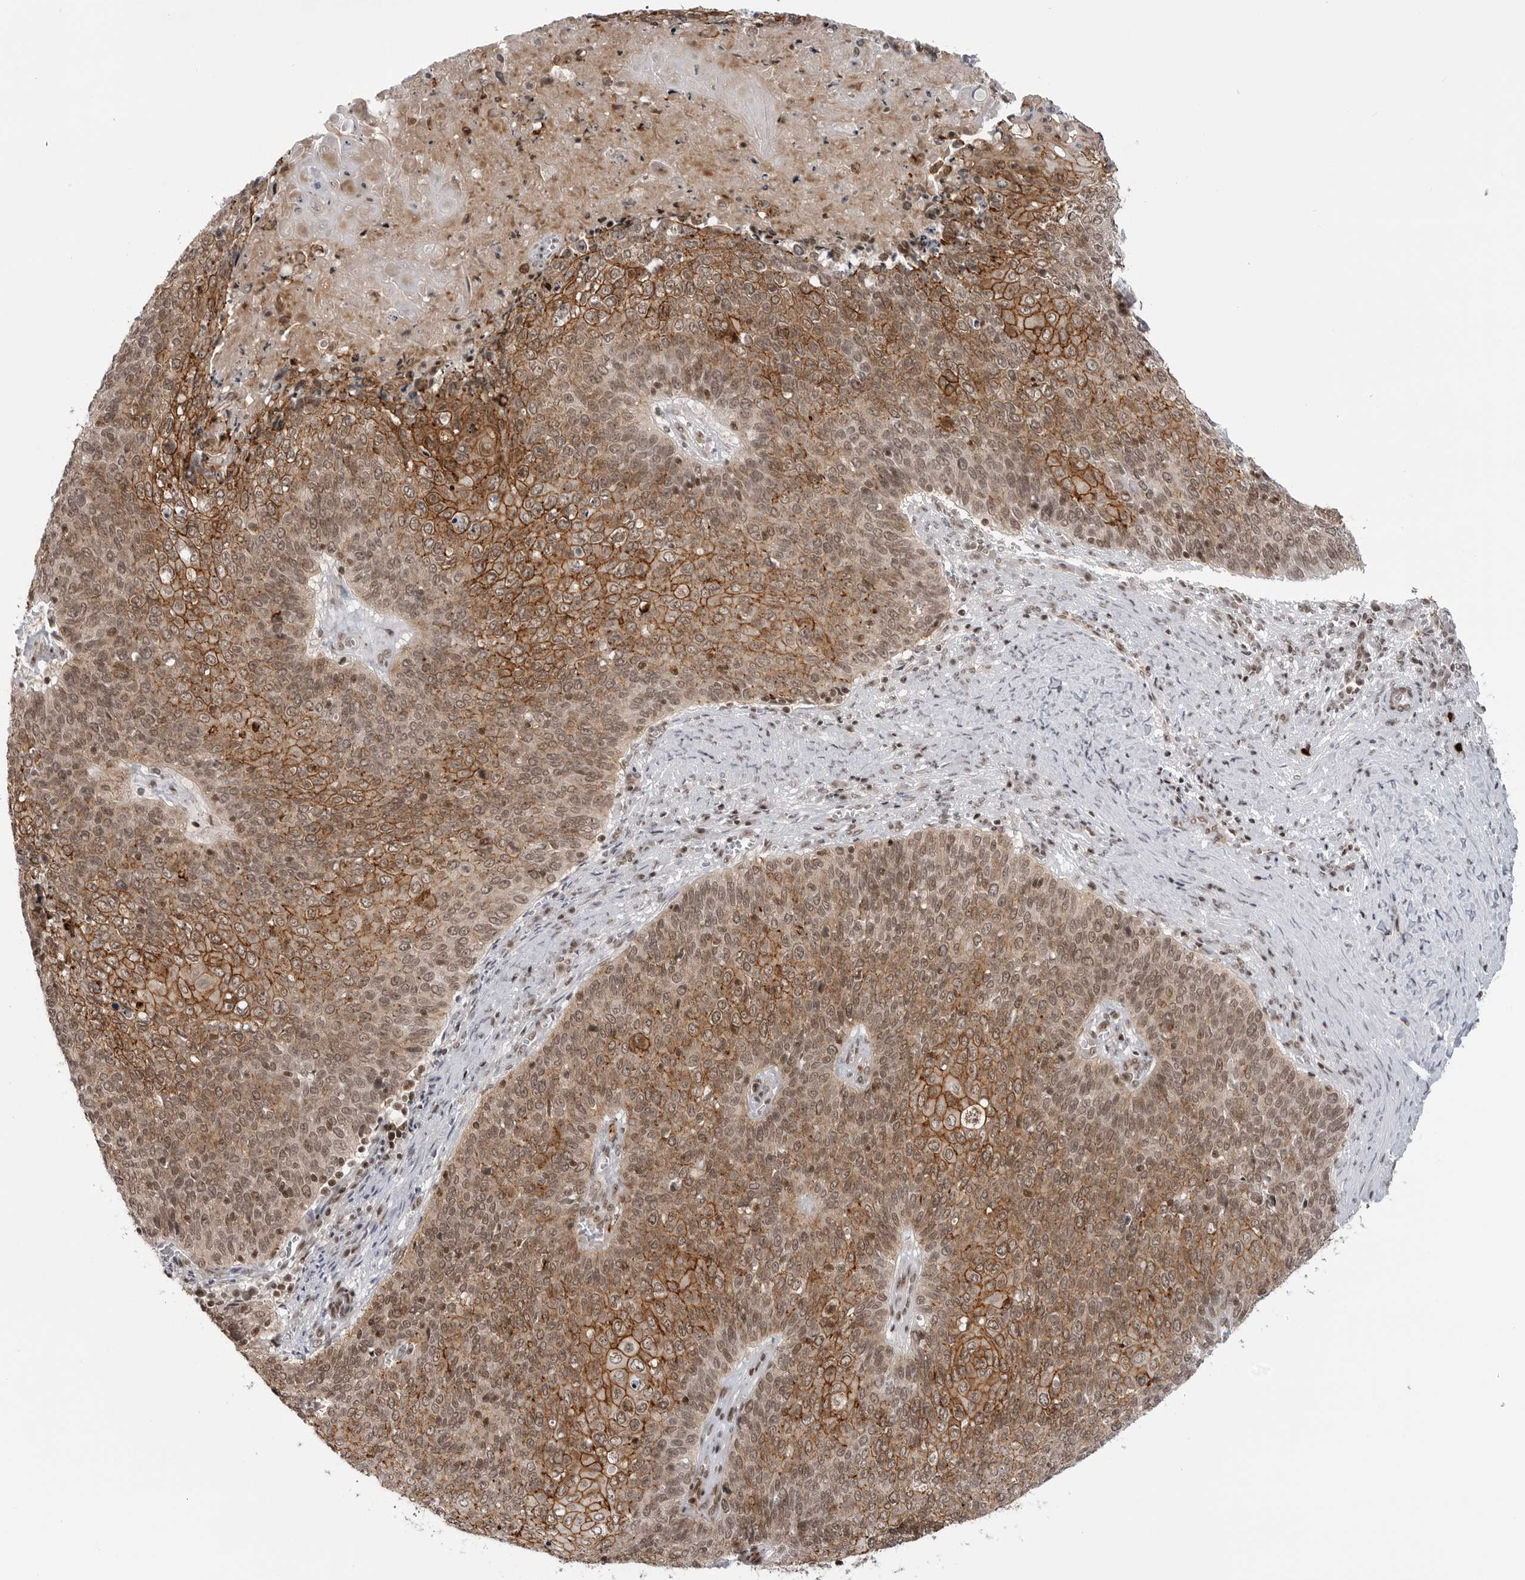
{"staining": {"intensity": "moderate", "quantity": ">75%", "location": "cytoplasmic/membranous,nuclear"}, "tissue": "cervical cancer", "cell_type": "Tumor cells", "image_type": "cancer", "snomed": [{"axis": "morphology", "description": "Squamous cell carcinoma, NOS"}, {"axis": "topography", "description": "Cervix"}], "caption": "Cervical cancer stained for a protein reveals moderate cytoplasmic/membranous and nuclear positivity in tumor cells.", "gene": "TRIM66", "patient": {"sex": "female", "age": 39}}